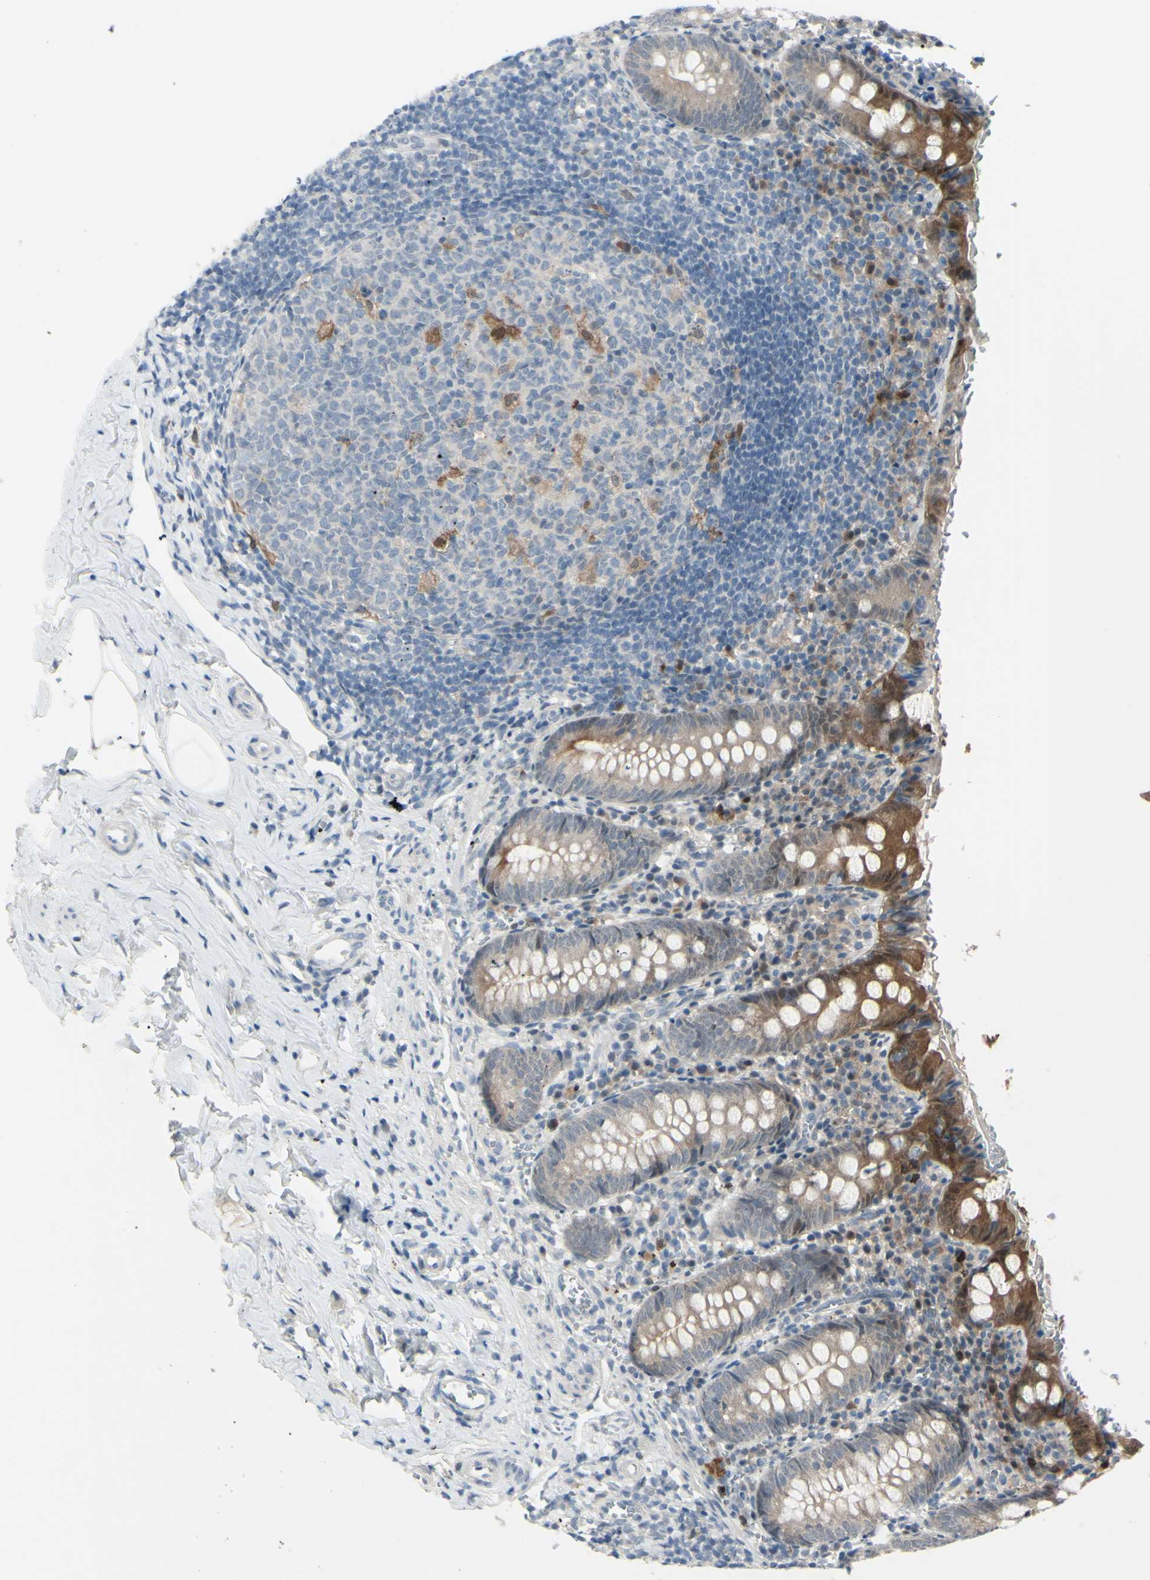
{"staining": {"intensity": "moderate", "quantity": "25%-75%", "location": "cytoplasmic/membranous"}, "tissue": "appendix", "cell_type": "Glandular cells", "image_type": "normal", "snomed": [{"axis": "morphology", "description": "Normal tissue, NOS"}, {"axis": "topography", "description": "Appendix"}], "caption": "A high-resolution image shows IHC staining of normal appendix, which shows moderate cytoplasmic/membranous positivity in approximately 25%-75% of glandular cells. Nuclei are stained in blue.", "gene": "ETNK1", "patient": {"sex": "female", "age": 10}}